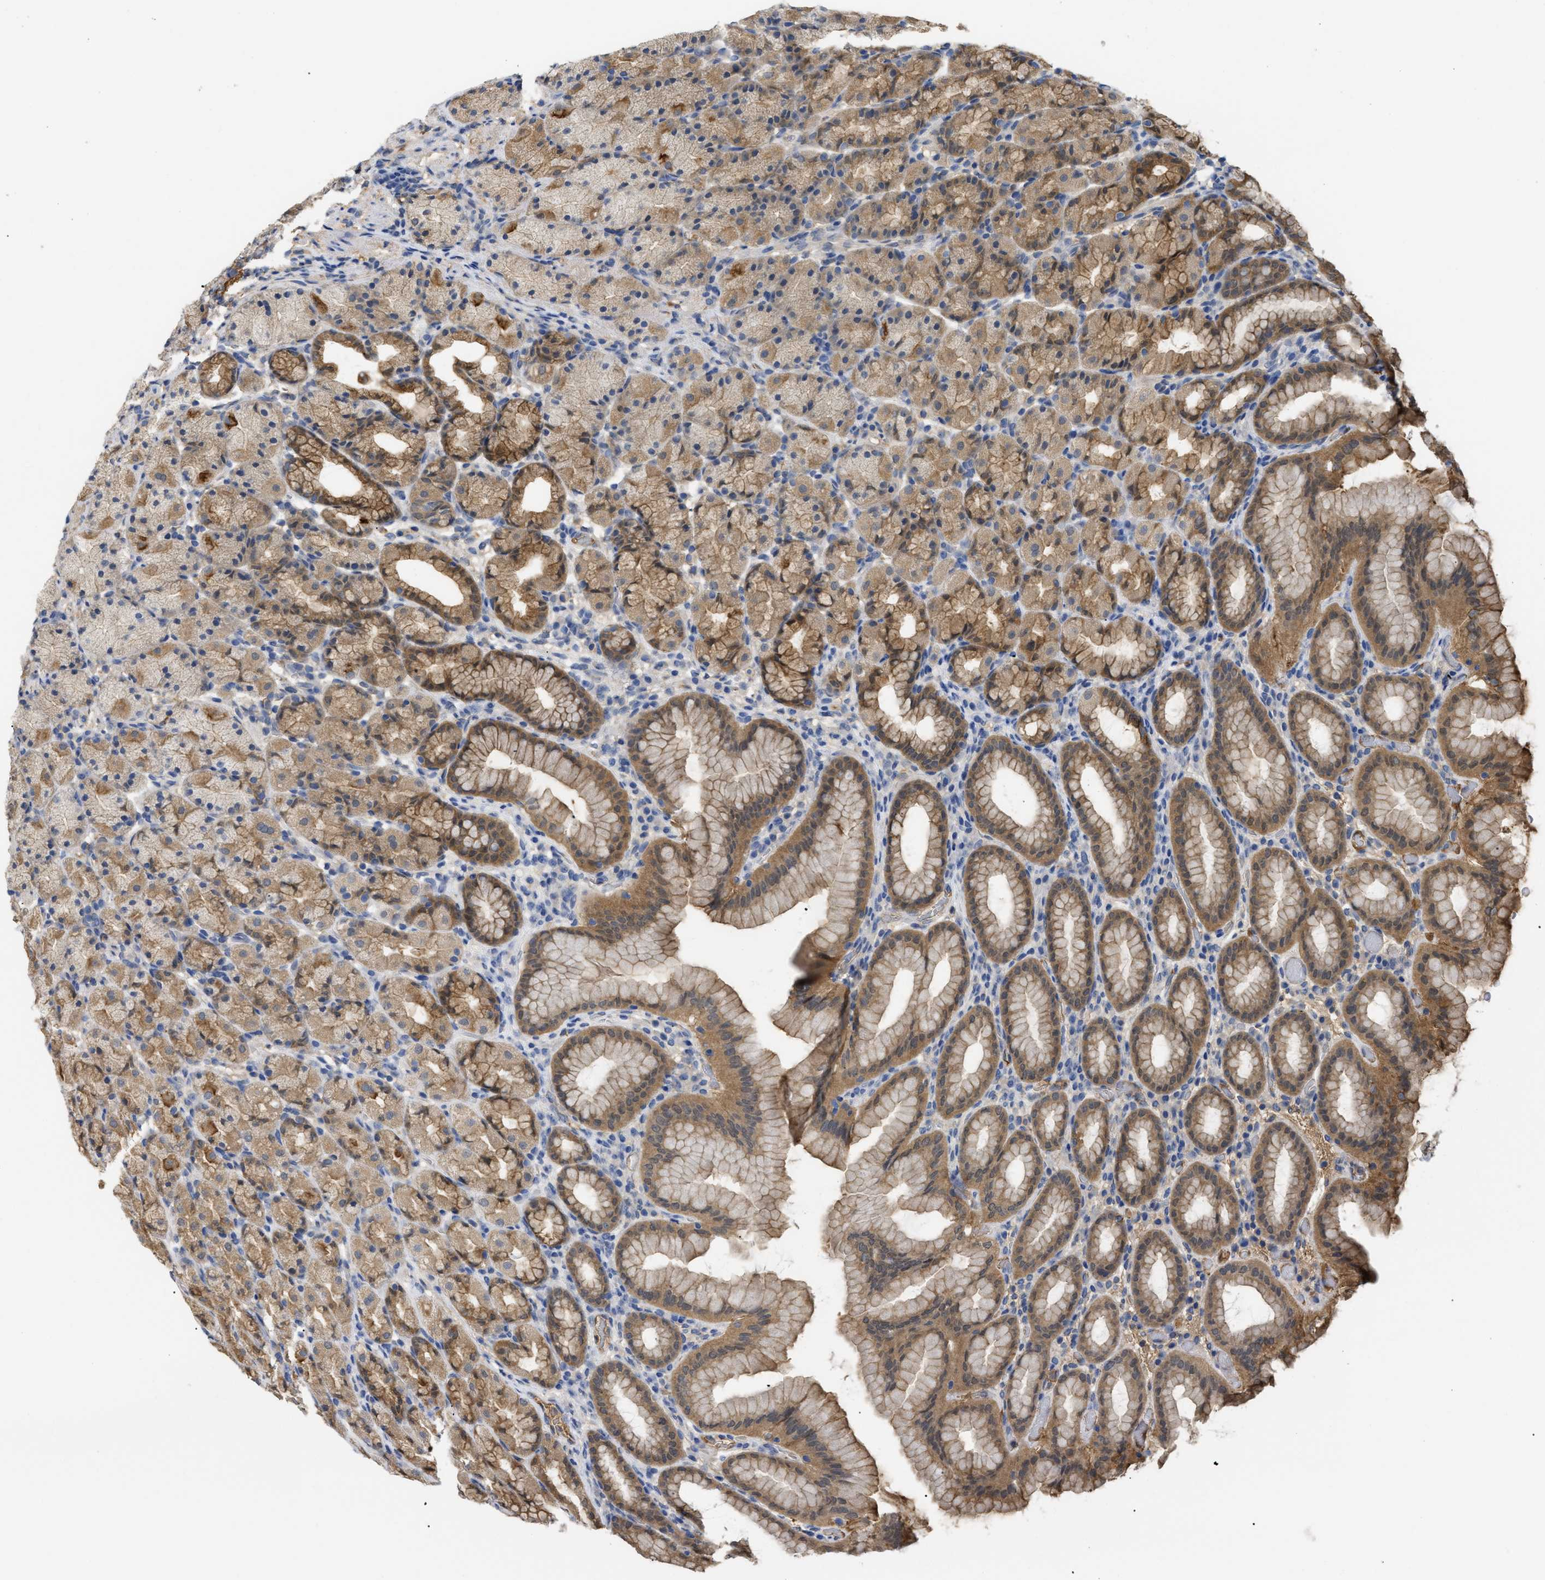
{"staining": {"intensity": "strong", "quantity": "25%-75%", "location": "cytoplasmic/membranous"}, "tissue": "stomach", "cell_type": "Glandular cells", "image_type": "normal", "snomed": [{"axis": "morphology", "description": "Normal tissue, NOS"}, {"axis": "topography", "description": "Stomach, upper"}], "caption": "IHC of benign stomach reveals high levels of strong cytoplasmic/membranous expression in approximately 25%-75% of glandular cells. Immunohistochemistry stains the protein of interest in brown and the nuclei are stained blue.", "gene": "ANXA4", "patient": {"sex": "male", "age": 68}}